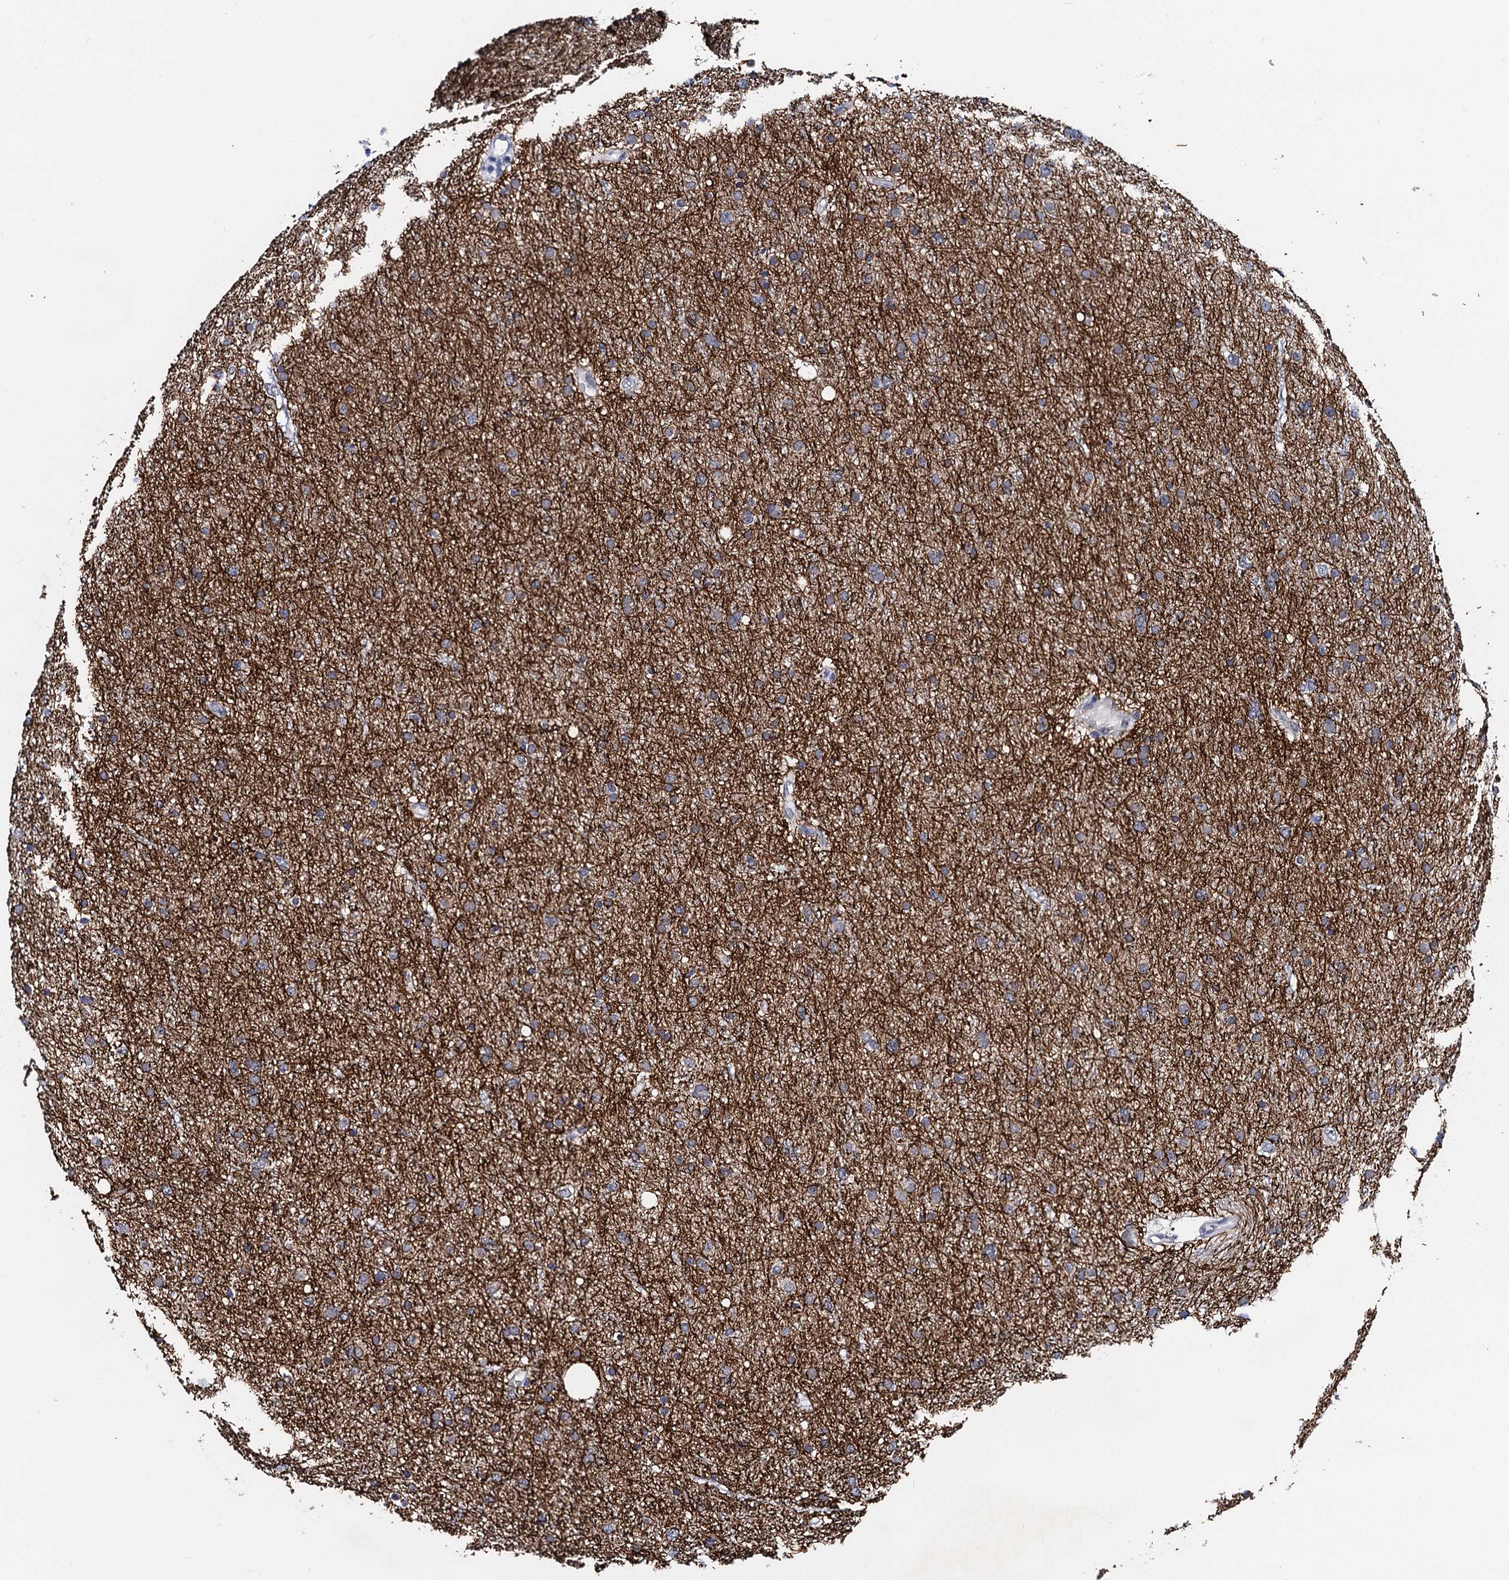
{"staining": {"intensity": "weak", "quantity": "<25%", "location": "cytoplasmic/membranous"}, "tissue": "glioma", "cell_type": "Tumor cells", "image_type": "cancer", "snomed": [{"axis": "morphology", "description": "Glioma, malignant, Low grade"}, {"axis": "topography", "description": "Cerebral cortex"}], "caption": "DAB immunohistochemical staining of malignant glioma (low-grade) displays no significant expression in tumor cells.", "gene": "C16orf87", "patient": {"sex": "female", "age": 39}}